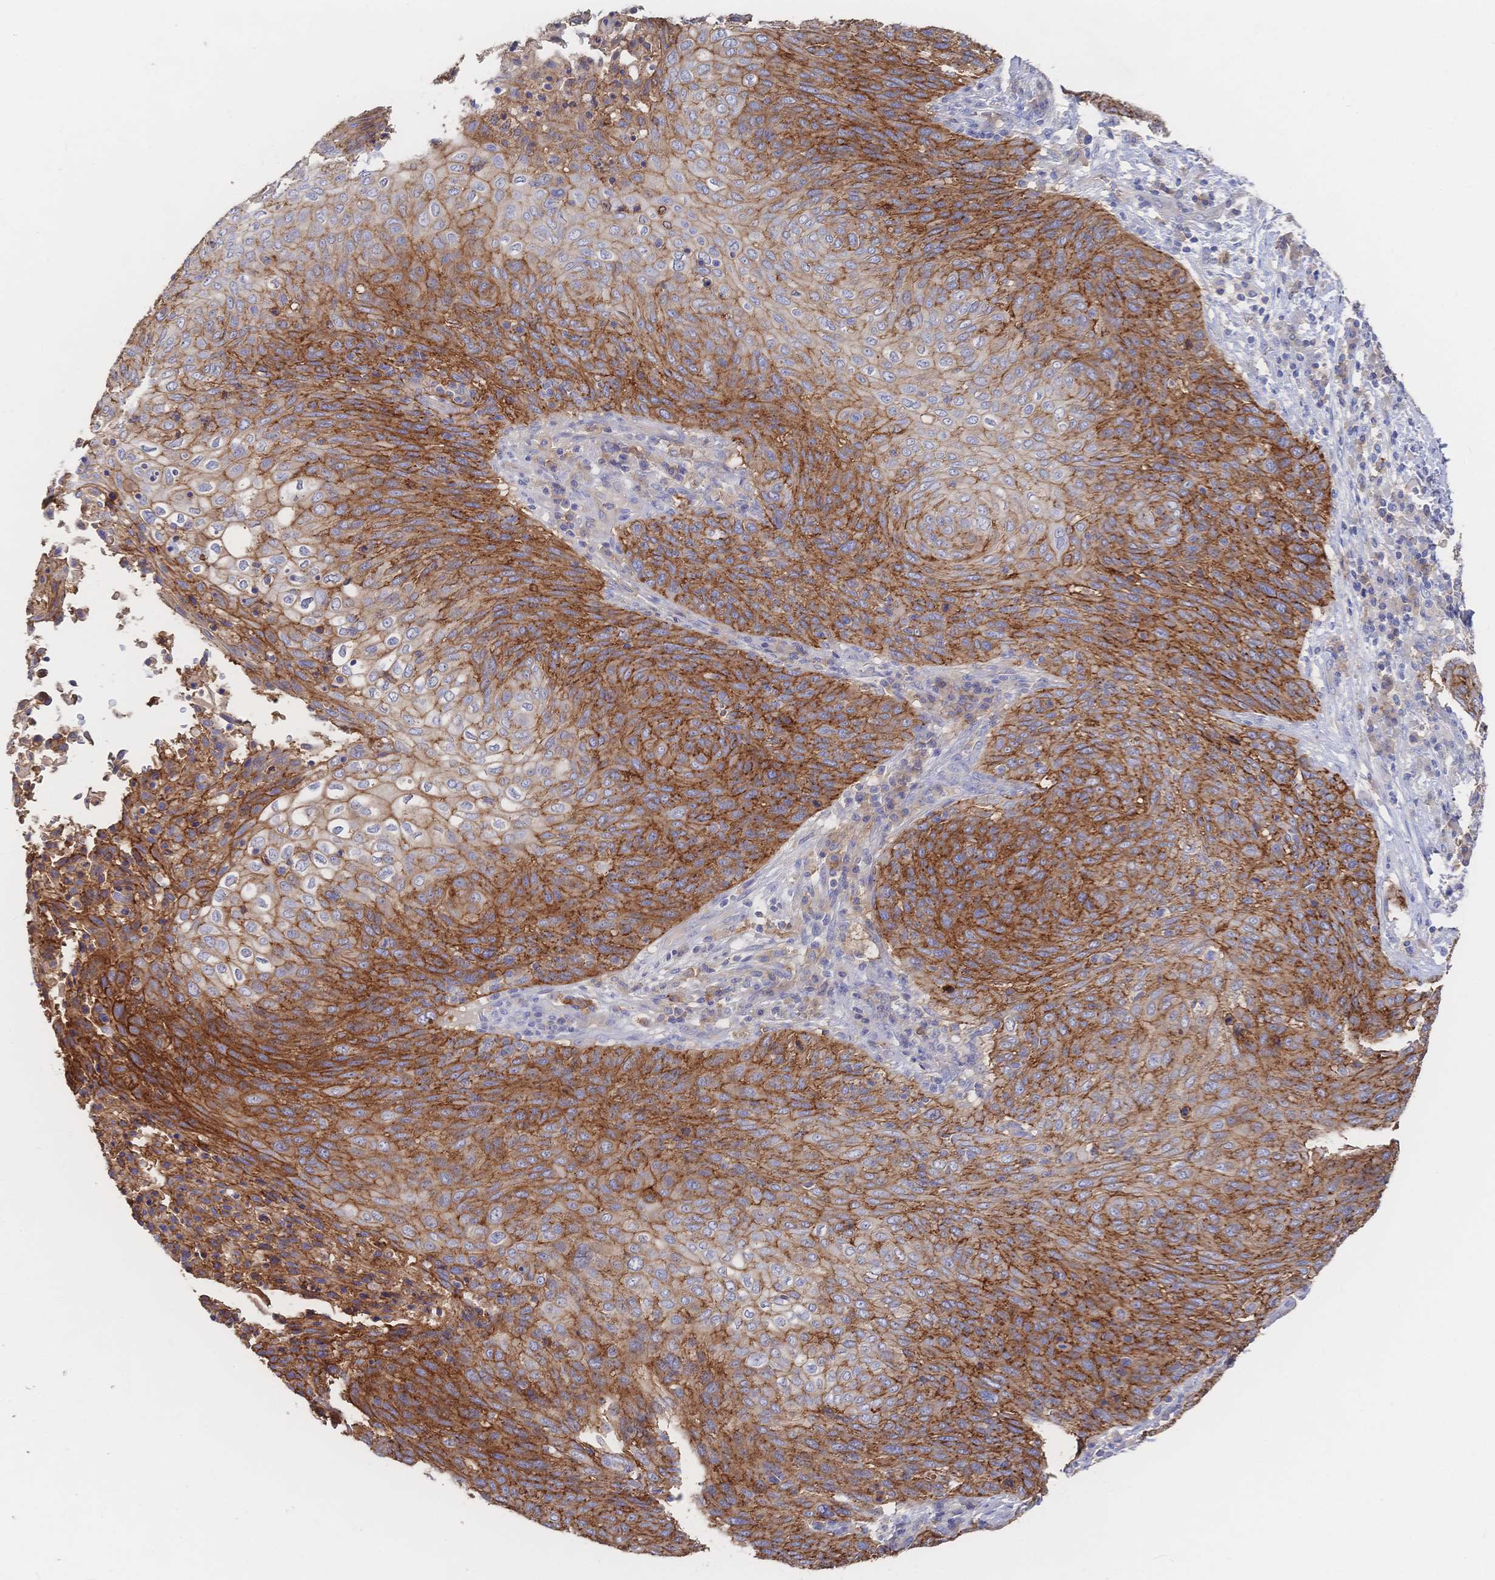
{"staining": {"intensity": "strong", "quantity": ">75%", "location": "cytoplasmic/membranous"}, "tissue": "cervical cancer", "cell_type": "Tumor cells", "image_type": "cancer", "snomed": [{"axis": "morphology", "description": "Squamous cell carcinoma, NOS"}, {"axis": "topography", "description": "Cervix"}], "caption": "DAB (3,3'-diaminobenzidine) immunohistochemical staining of cervical cancer exhibits strong cytoplasmic/membranous protein expression in approximately >75% of tumor cells. (Stains: DAB in brown, nuclei in blue, Microscopy: brightfield microscopy at high magnification).", "gene": "F11R", "patient": {"sex": "female", "age": 31}}